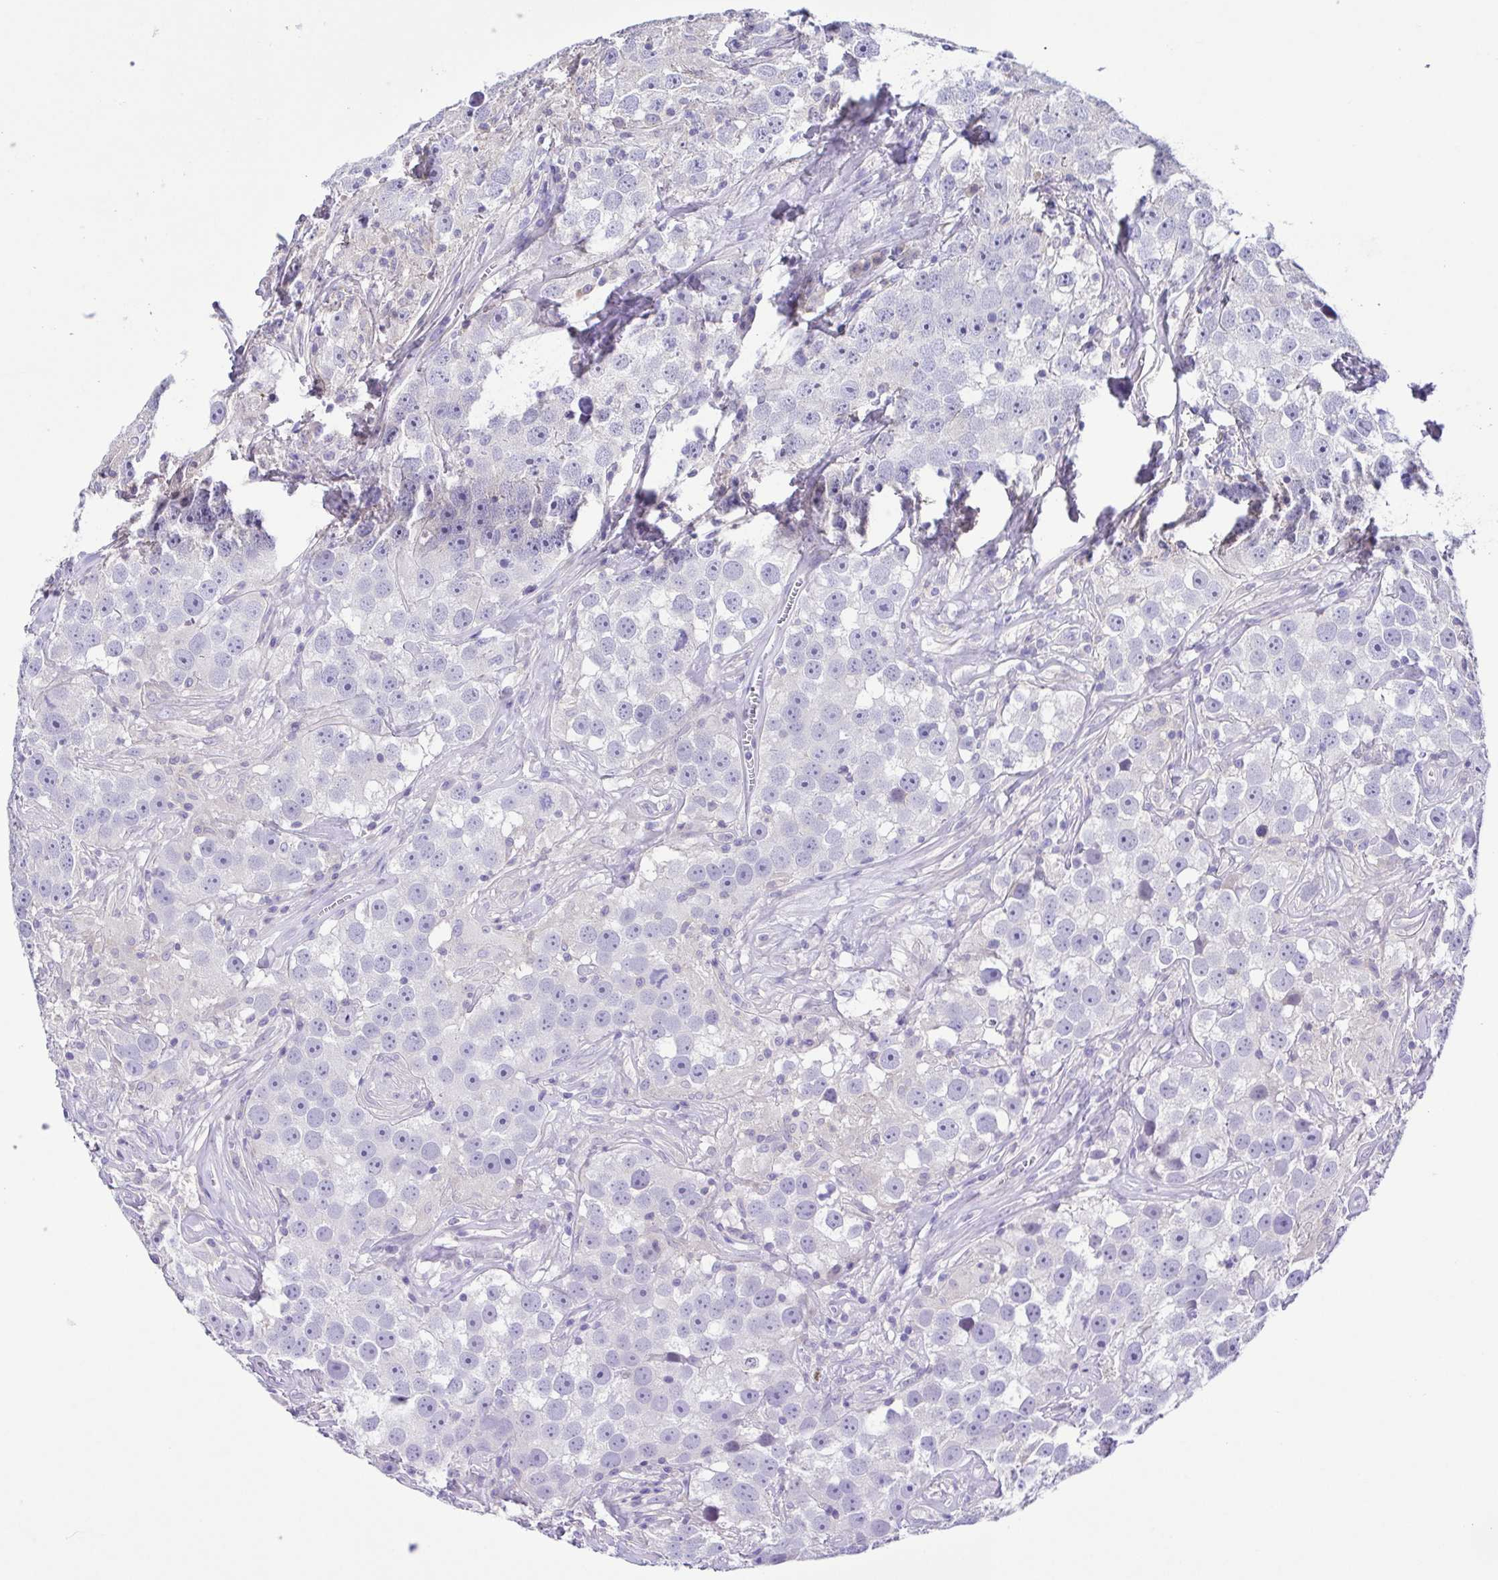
{"staining": {"intensity": "negative", "quantity": "none", "location": "none"}, "tissue": "testis cancer", "cell_type": "Tumor cells", "image_type": "cancer", "snomed": [{"axis": "morphology", "description": "Seminoma, NOS"}, {"axis": "topography", "description": "Testis"}], "caption": "The immunohistochemistry image has no significant staining in tumor cells of seminoma (testis) tissue. The staining was performed using DAB to visualize the protein expression in brown, while the nuclei were stained in blue with hematoxylin (Magnification: 20x).", "gene": "ISM2", "patient": {"sex": "male", "age": 49}}